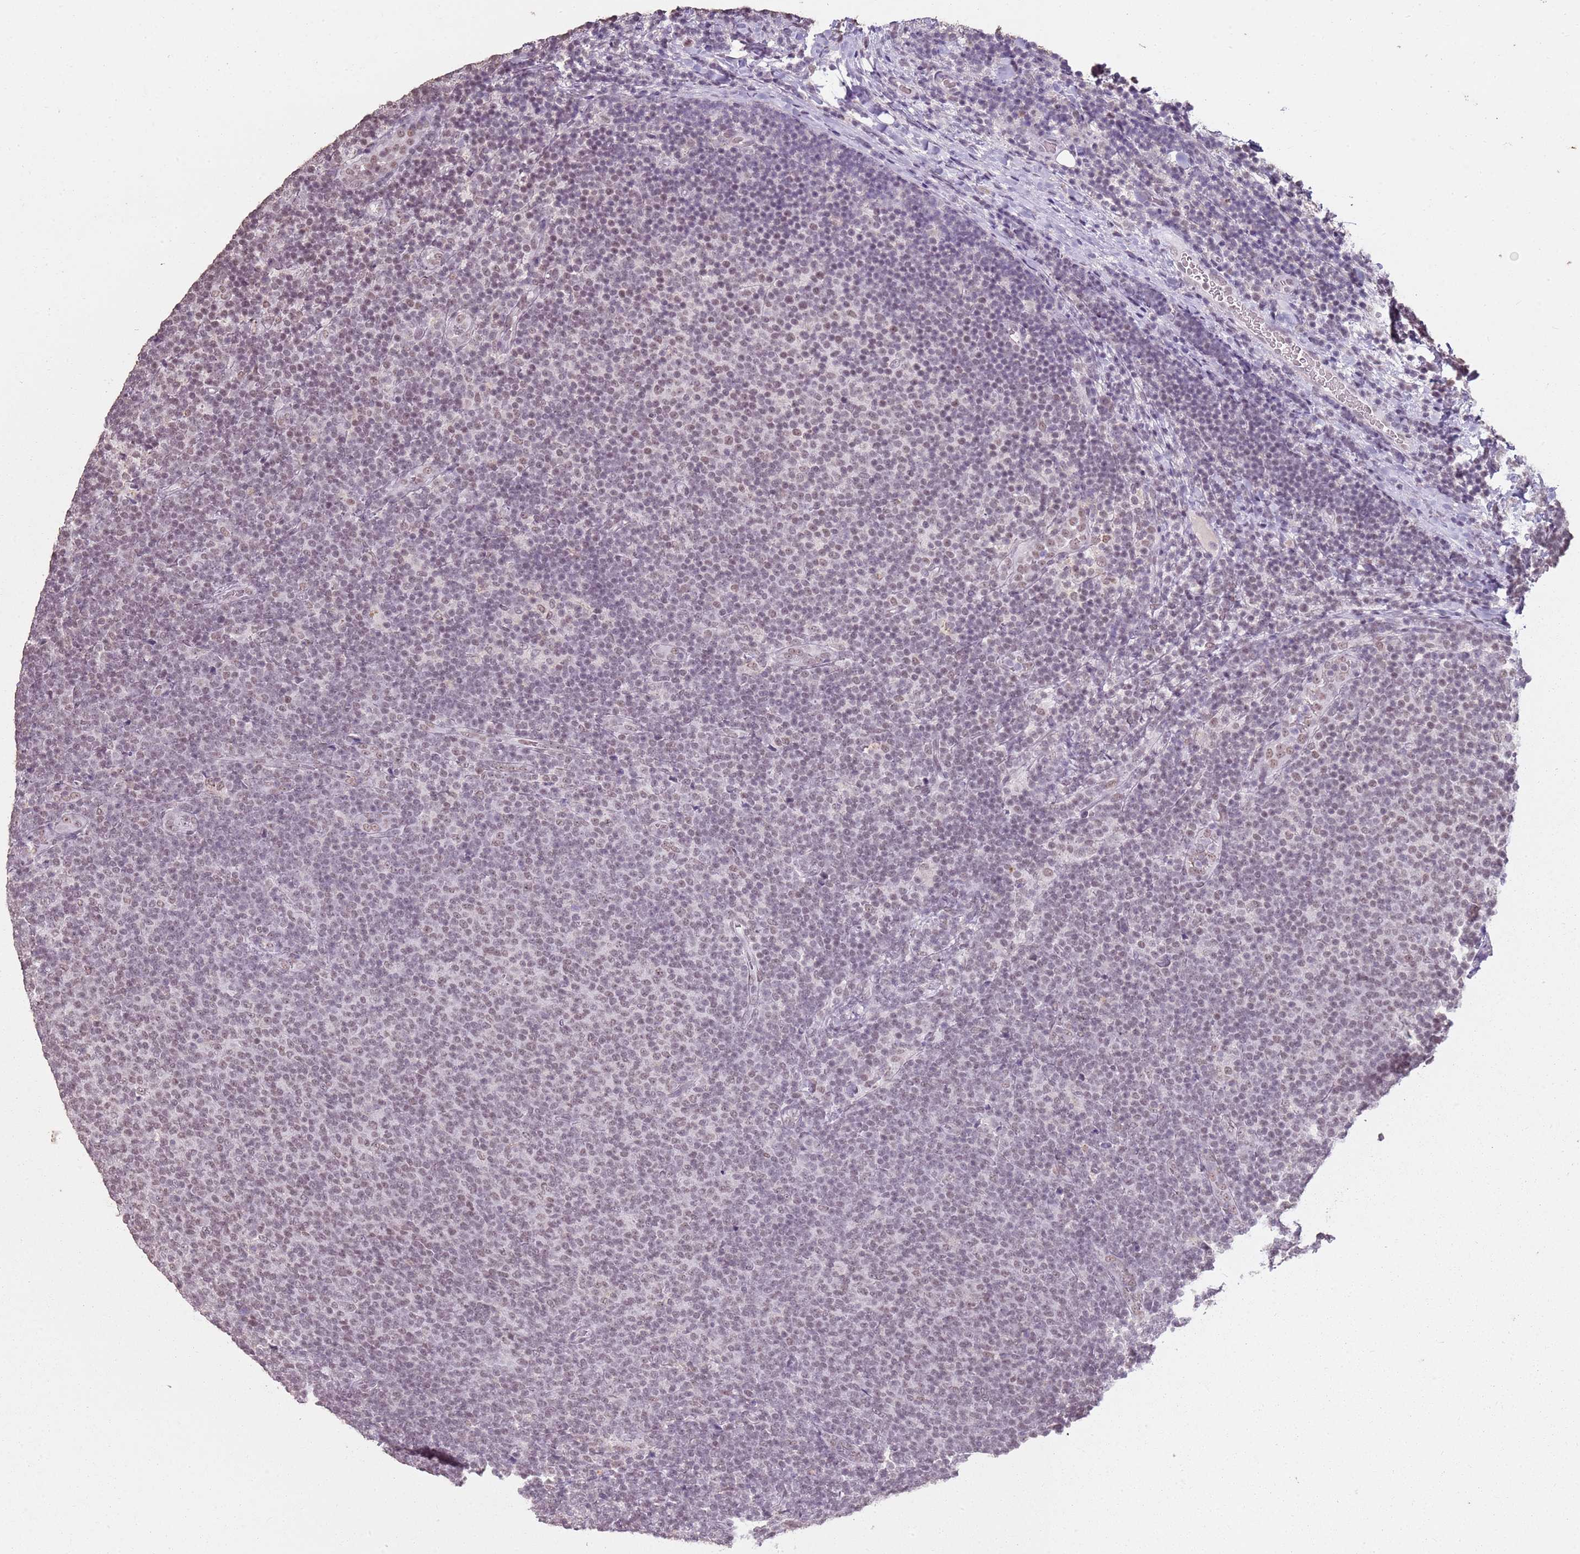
{"staining": {"intensity": "weak", "quantity": "25%-75%", "location": "nuclear"}, "tissue": "lymphoma", "cell_type": "Tumor cells", "image_type": "cancer", "snomed": [{"axis": "morphology", "description": "Malignant lymphoma, non-Hodgkin's type, Low grade"}, {"axis": "topography", "description": "Lymph node"}], "caption": "About 25%-75% of tumor cells in malignant lymphoma, non-Hodgkin's type (low-grade) demonstrate weak nuclear protein expression as visualized by brown immunohistochemical staining.", "gene": "ARL14EP", "patient": {"sex": "male", "age": 66}}